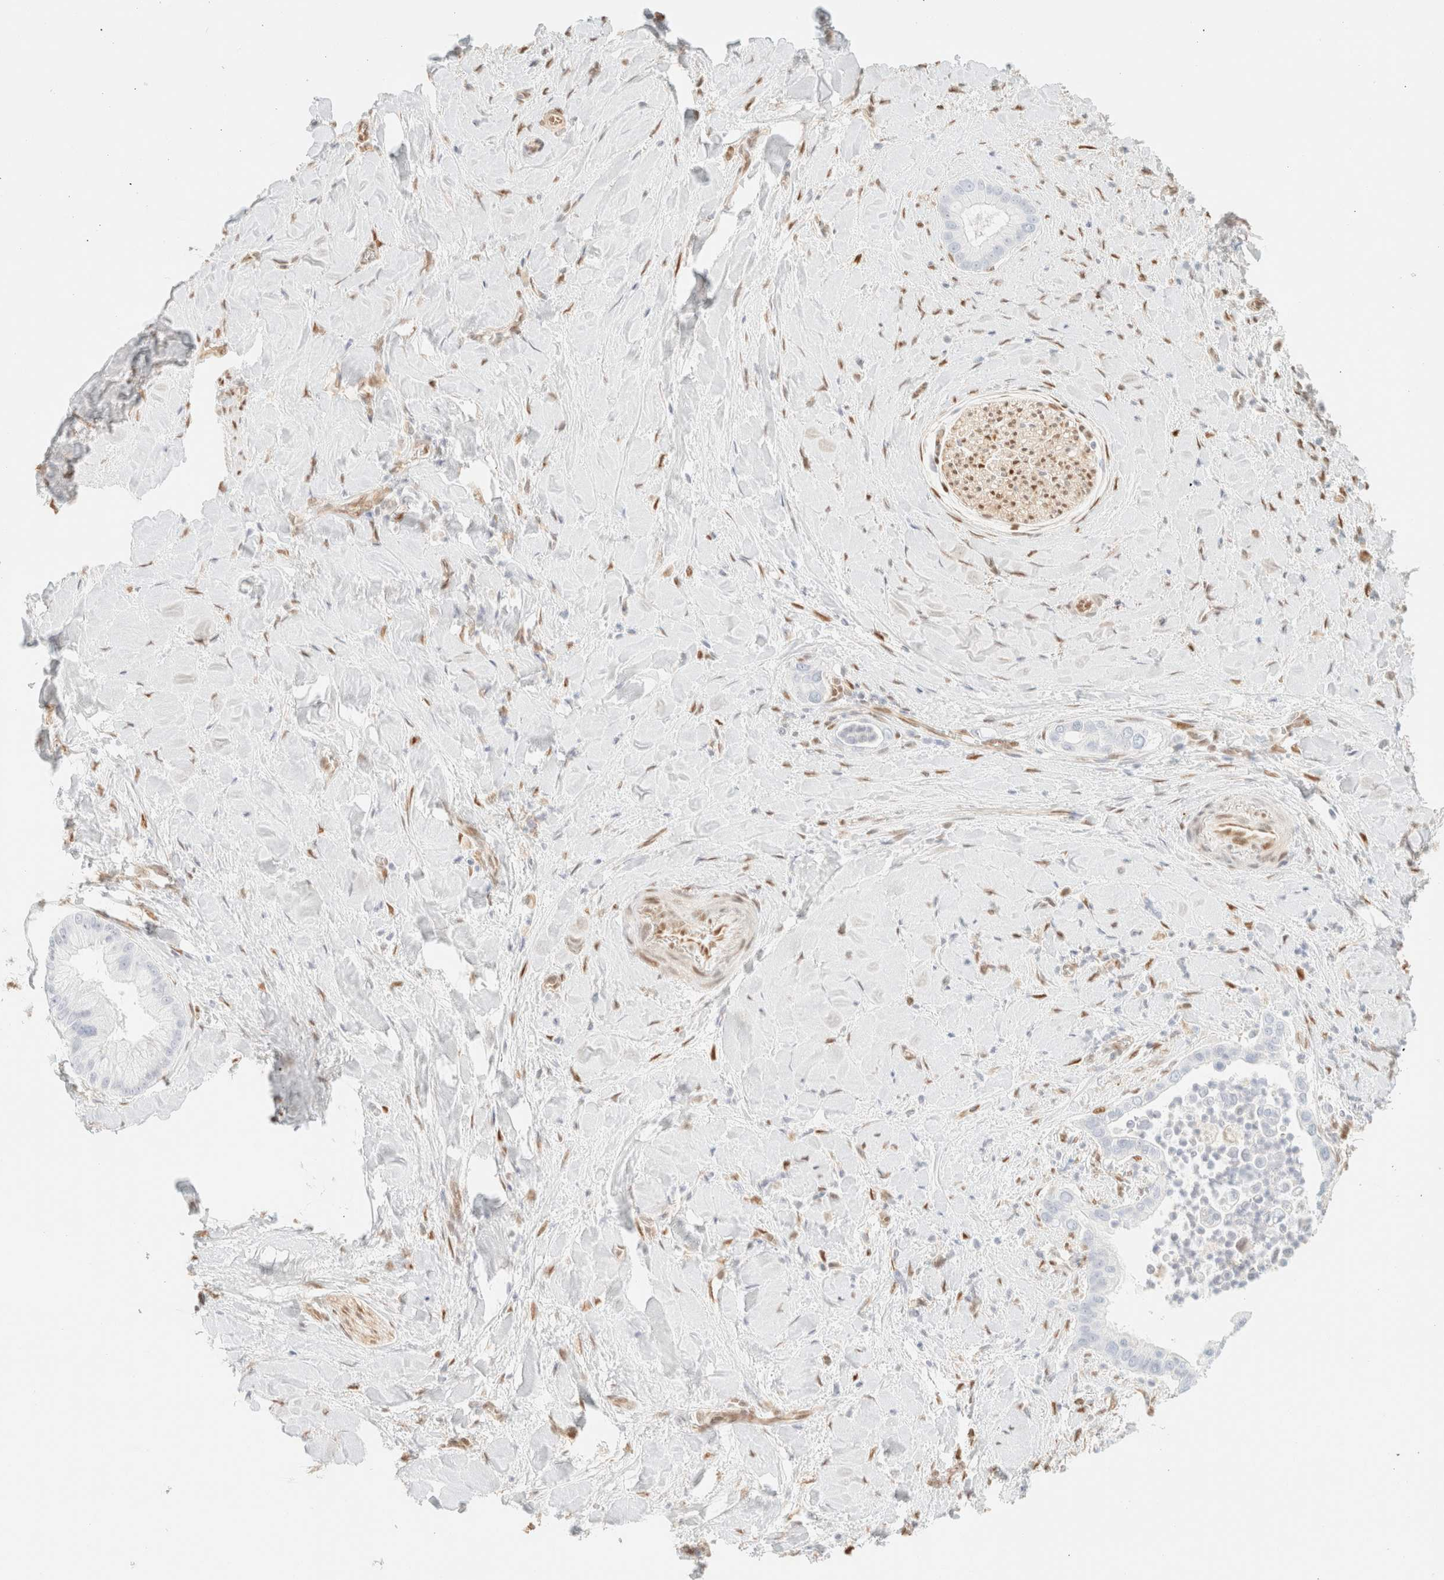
{"staining": {"intensity": "negative", "quantity": "none", "location": "none"}, "tissue": "liver cancer", "cell_type": "Tumor cells", "image_type": "cancer", "snomed": [{"axis": "morphology", "description": "Cholangiocarcinoma"}, {"axis": "topography", "description": "Liver"}], "caption": "Micrograph shows no protein expression in tumor cells of liver cholangiocarcinoma tissue. The staining is performed using DAB (3,3'-diaminobenzidine) brown chromogen with nuclei counter-stained in using hematoxylin.", "gene": "ZSCAN18", "patient": {"sex": "female", "age": 54}}